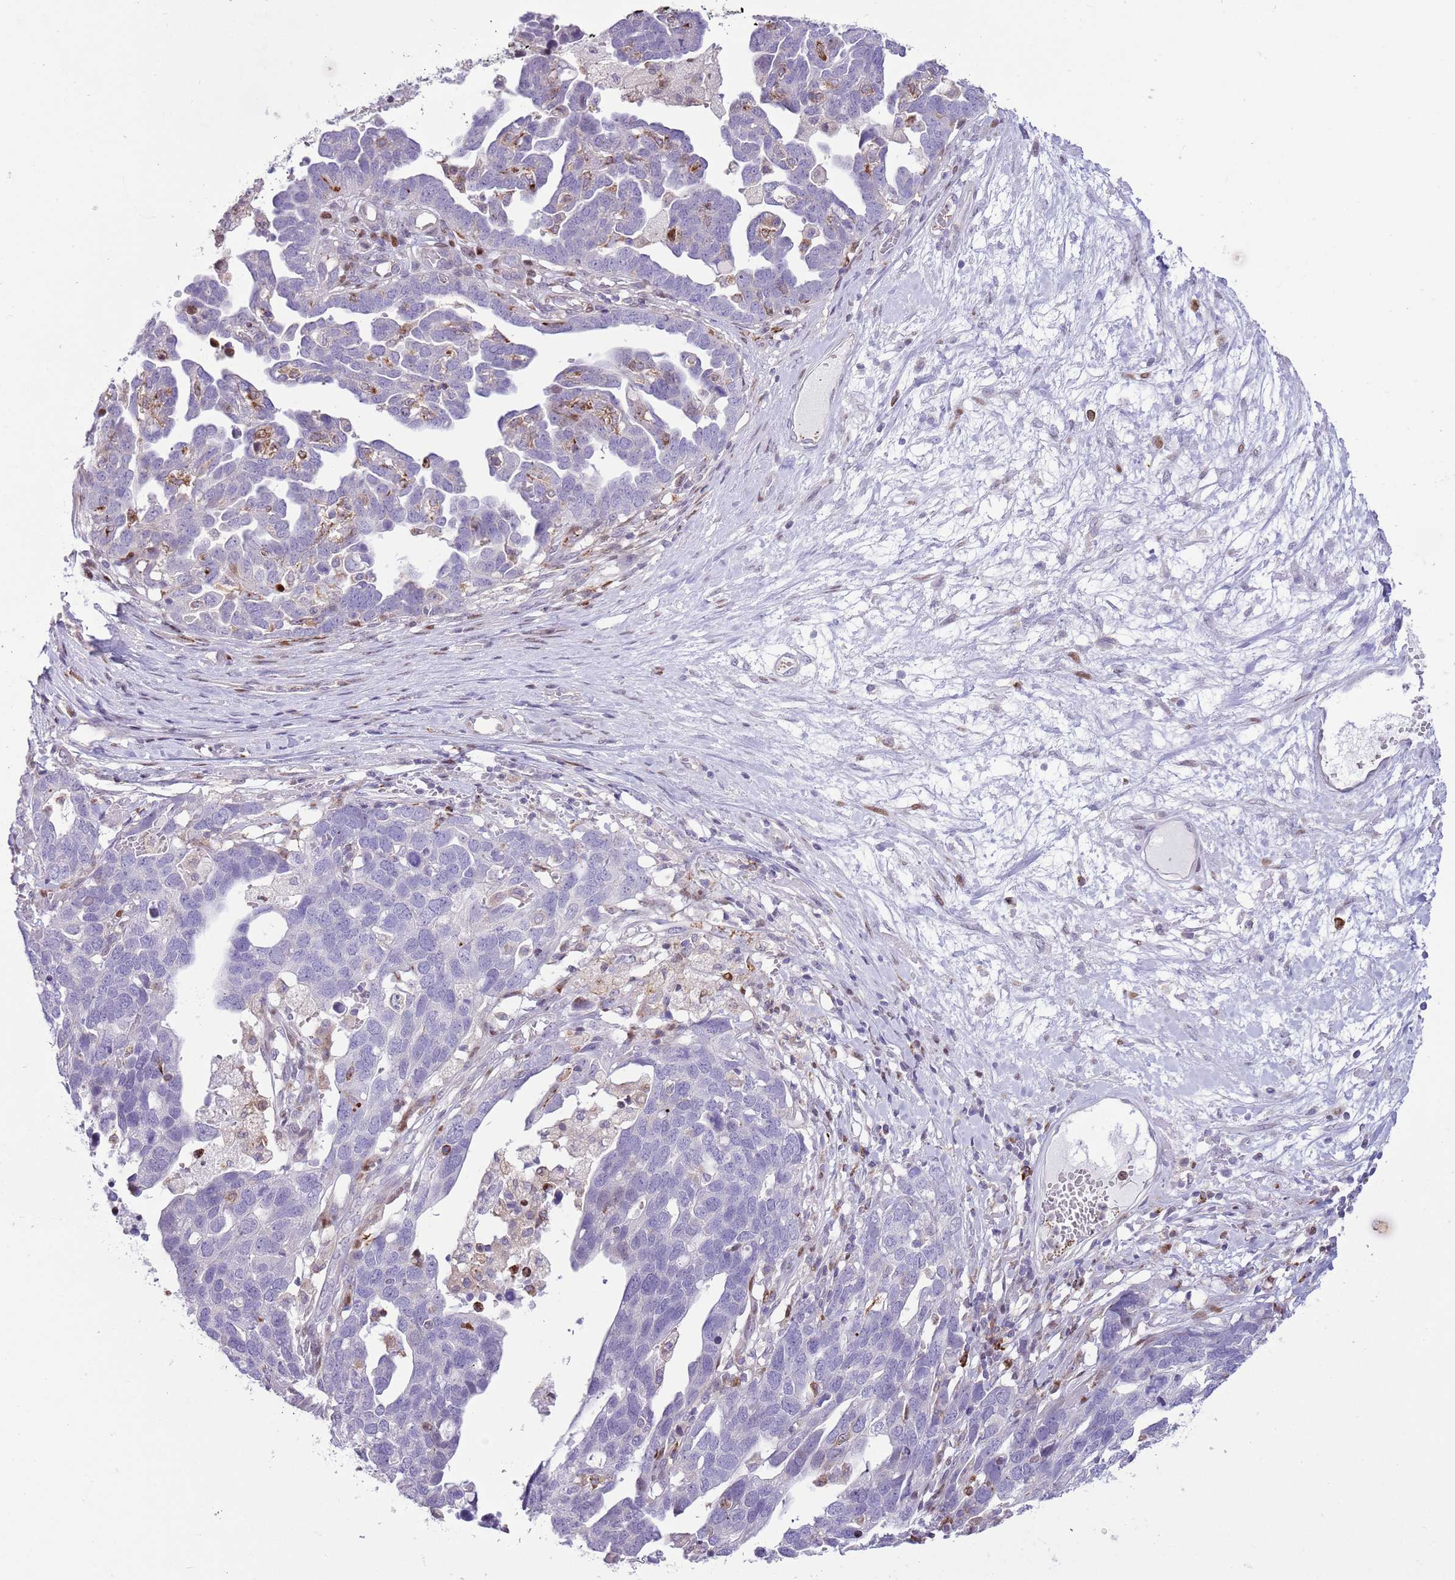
{"staining": {"intensity": "negative", "quantity": "none", "location": "none"}, "tissue": "ovarian cancer", "cell_type": "Tumor cells", "image_type": "cancer", "snomed": [{"axis": "morphology", "description": "Cystadenocarcinoma, serous, NOS"}, {"axis": "topography", "description": "Ovary"}], "caption": "Tumor cells show no significant protein staining in ovarian cancer.", "gene": "ANO8", "patient": {"sex": "female", "age": 54}}